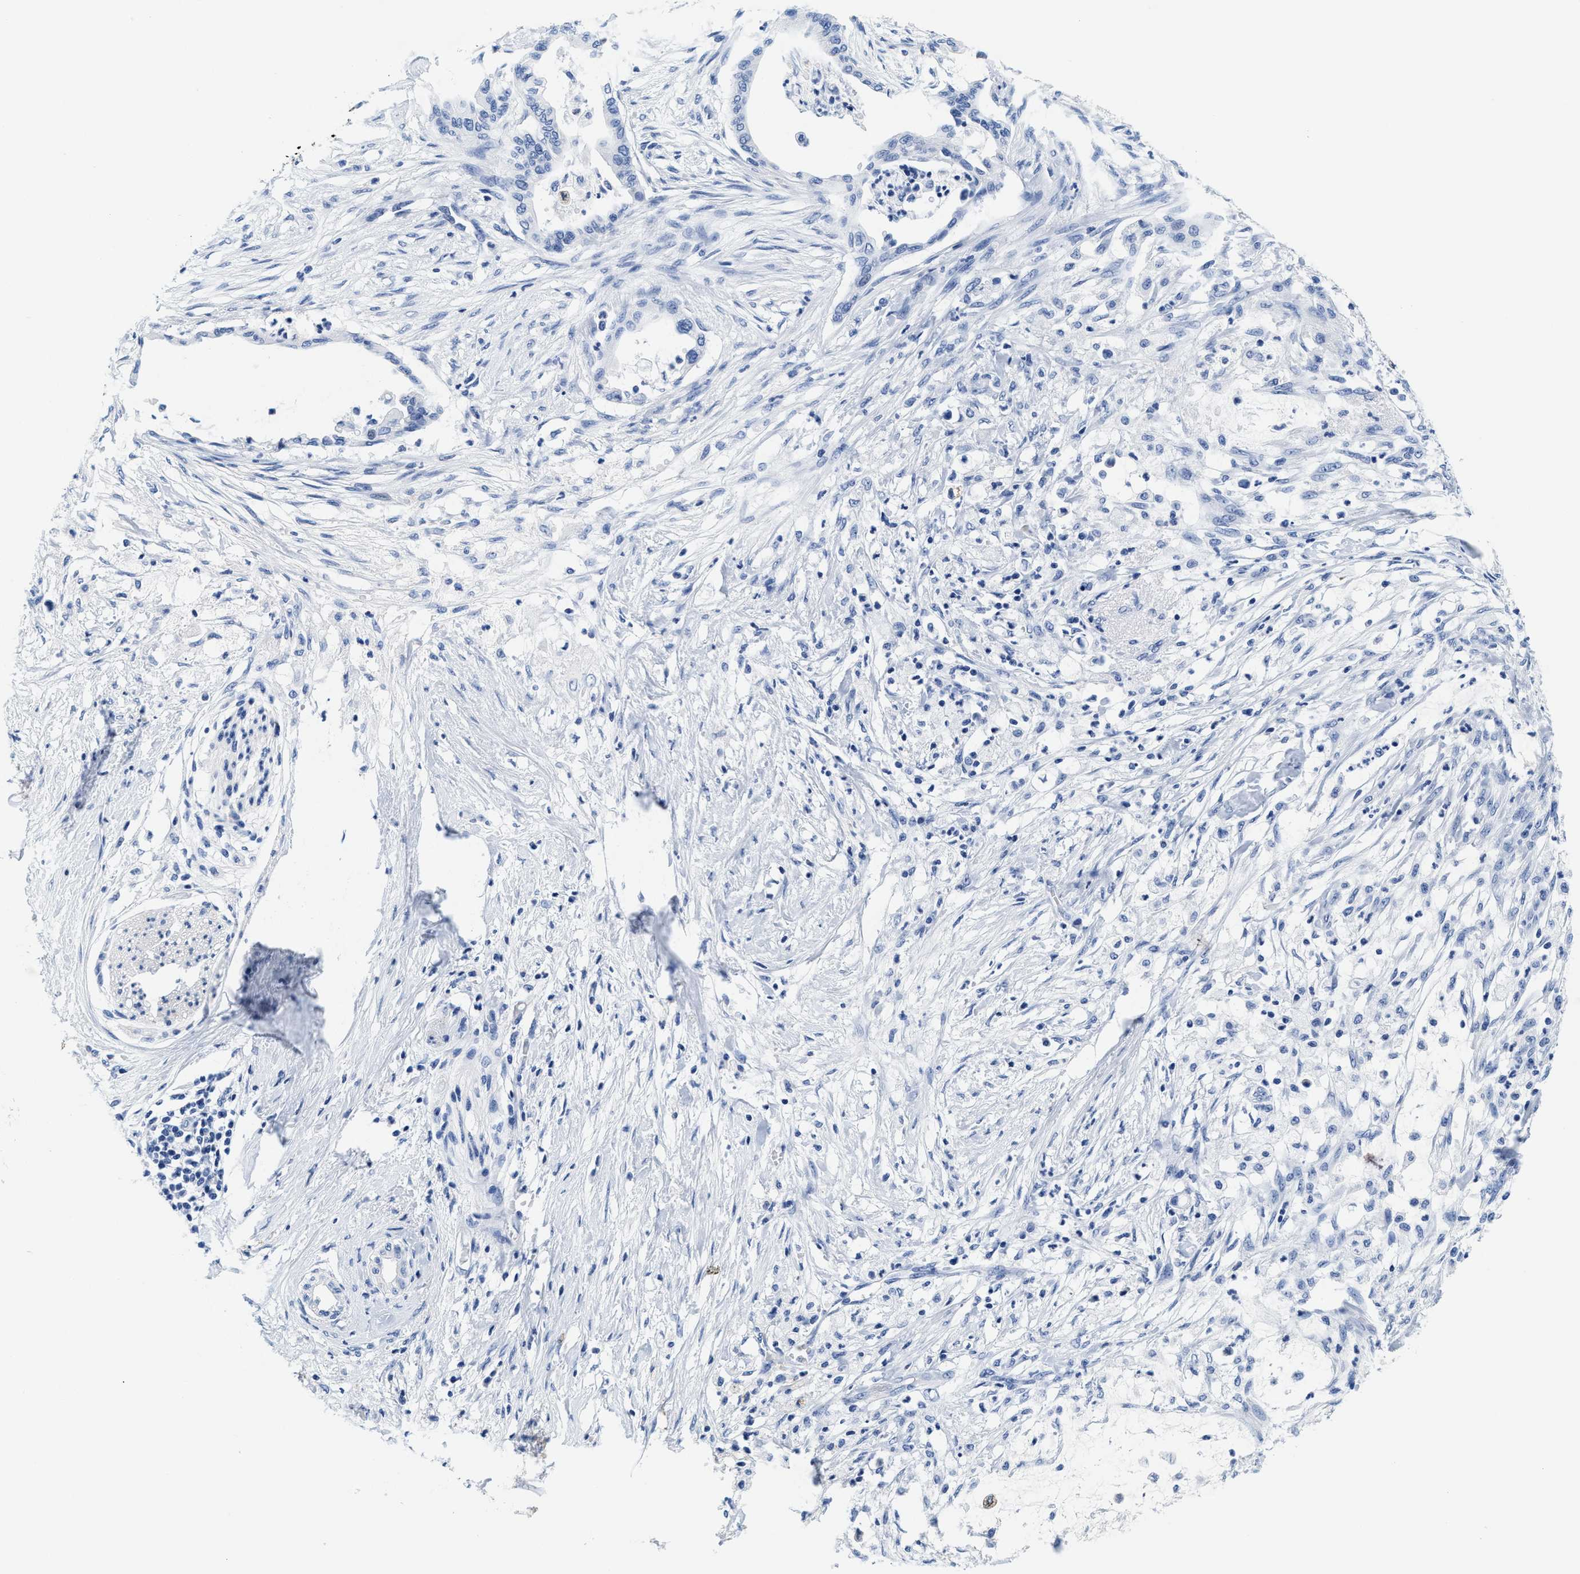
{"staining": {"intensity": "negative", "quantity": "none", "location": "none"}, "tissue": "pancreatic cancer", "cell_type": "Tumor cells", "image_type": "cancer", "snomed": [{"axis": "morphology", "description": "Normal tissue, NOS"}, {"axis": "morphology", "description": "Adenocarcinoma, NOS"}, {"axis": "topography", "description": "Pancreas"}, {"axis": "topography", "description": "Duodenum"}], "caption": "Immunohistochemistry photomicrograph of human adenocarcinoma (pancreatic) stained for a protein (brown), which demonstrates no expression in tumor cells.", "gene": "TTC3", "patient": {"sex": "female", "age": 60}}